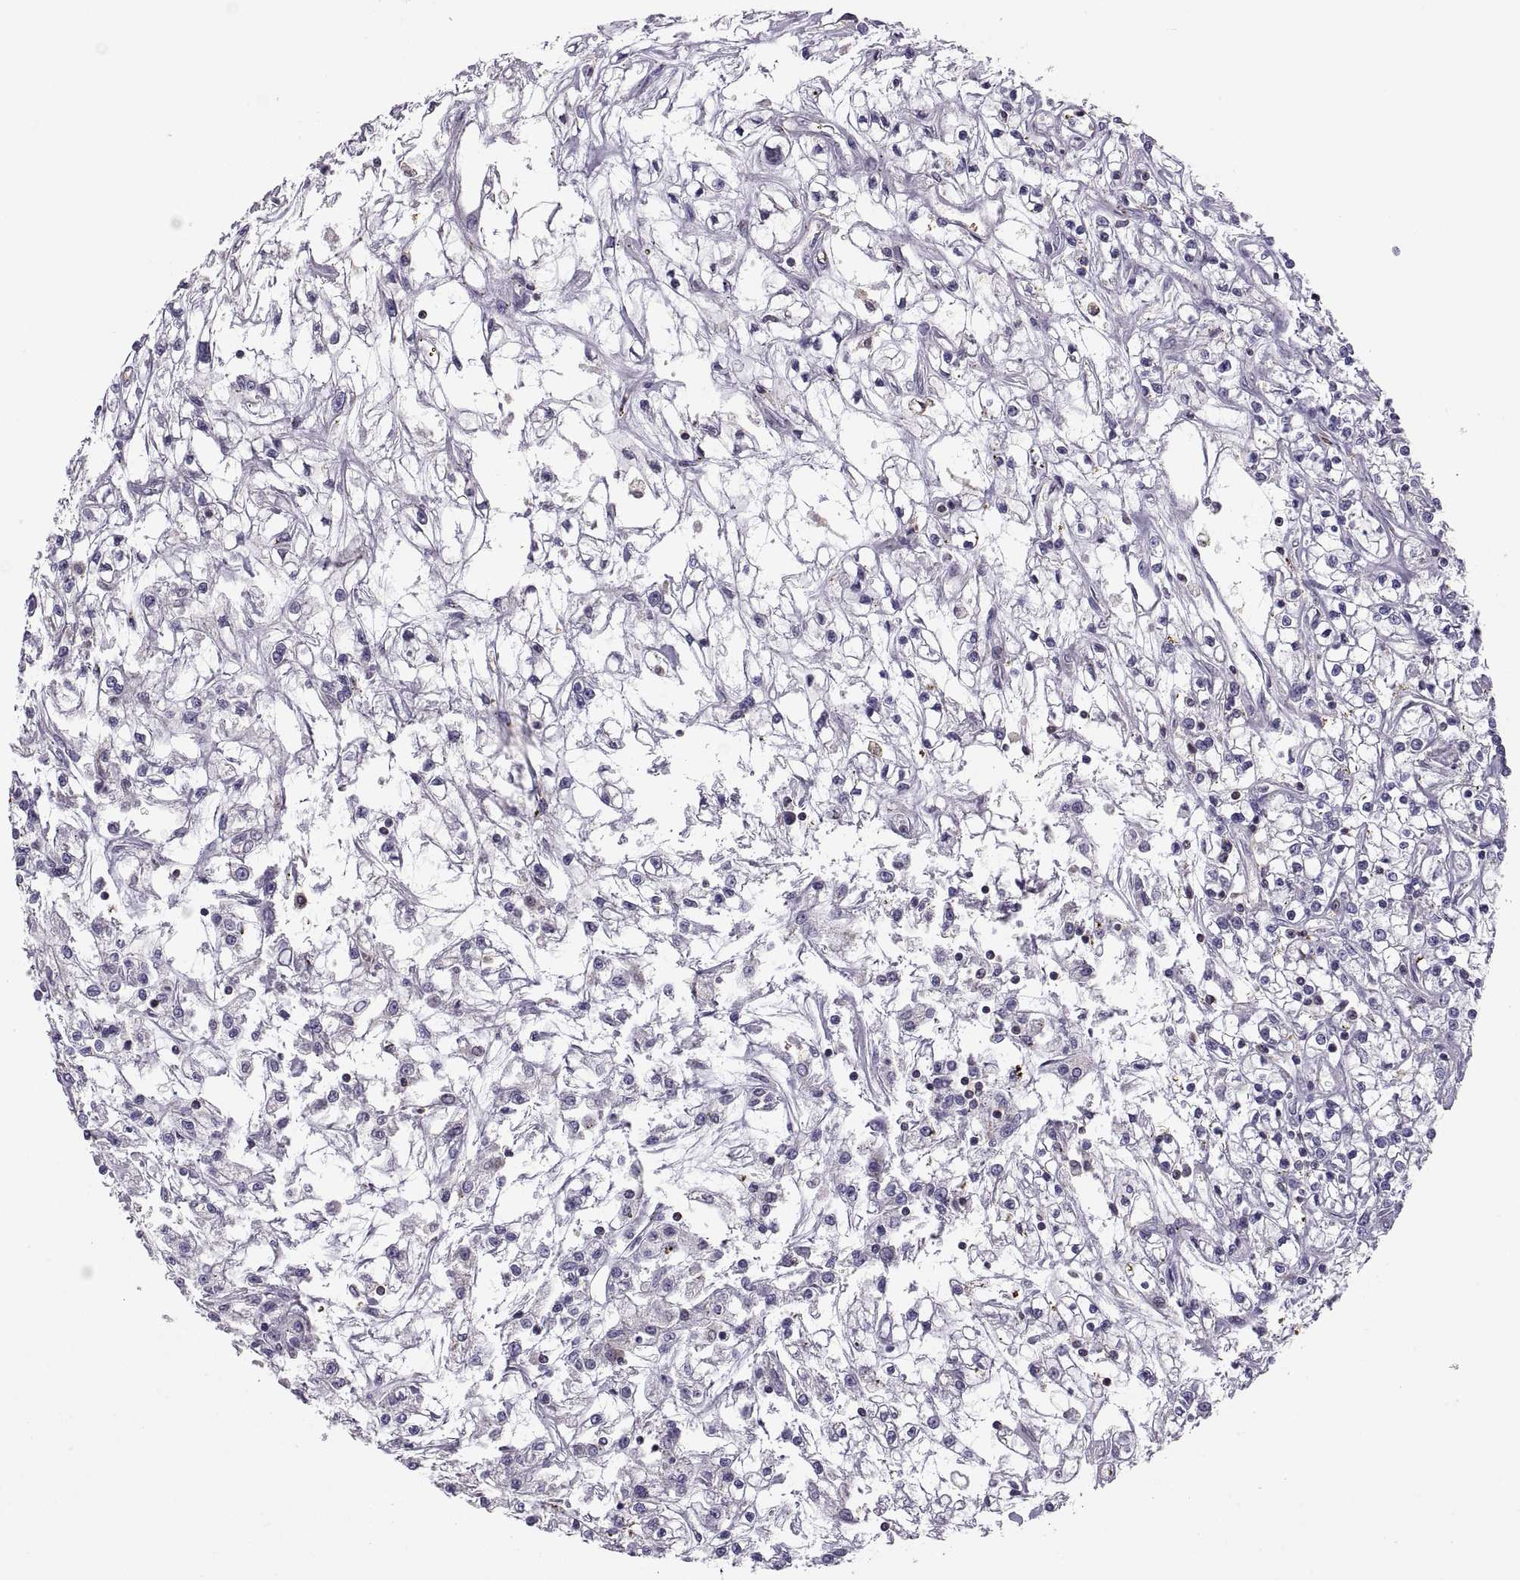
{"staining": {"intensity": "negative", "quantity": "none", "location": "none"}, "tissue": "renal cancer", "cell_type": "Tumor cells", "image_type": "cancer", "snomed": [{"axis": "morphology", "description": "Adenocarcinoma, NOS"}, {"axis": "topography", "description": "Kidney"}], "caption": "There is no significant positivity in tumor cells of renal cancer. (DAB (3,3'-diaminobenzidine) immunohistochemistry (IHC) visualized using brightfield microscopy, high magnification).", "gene": "SPATA32", "patient": {"sex": "female", "age": 59}}